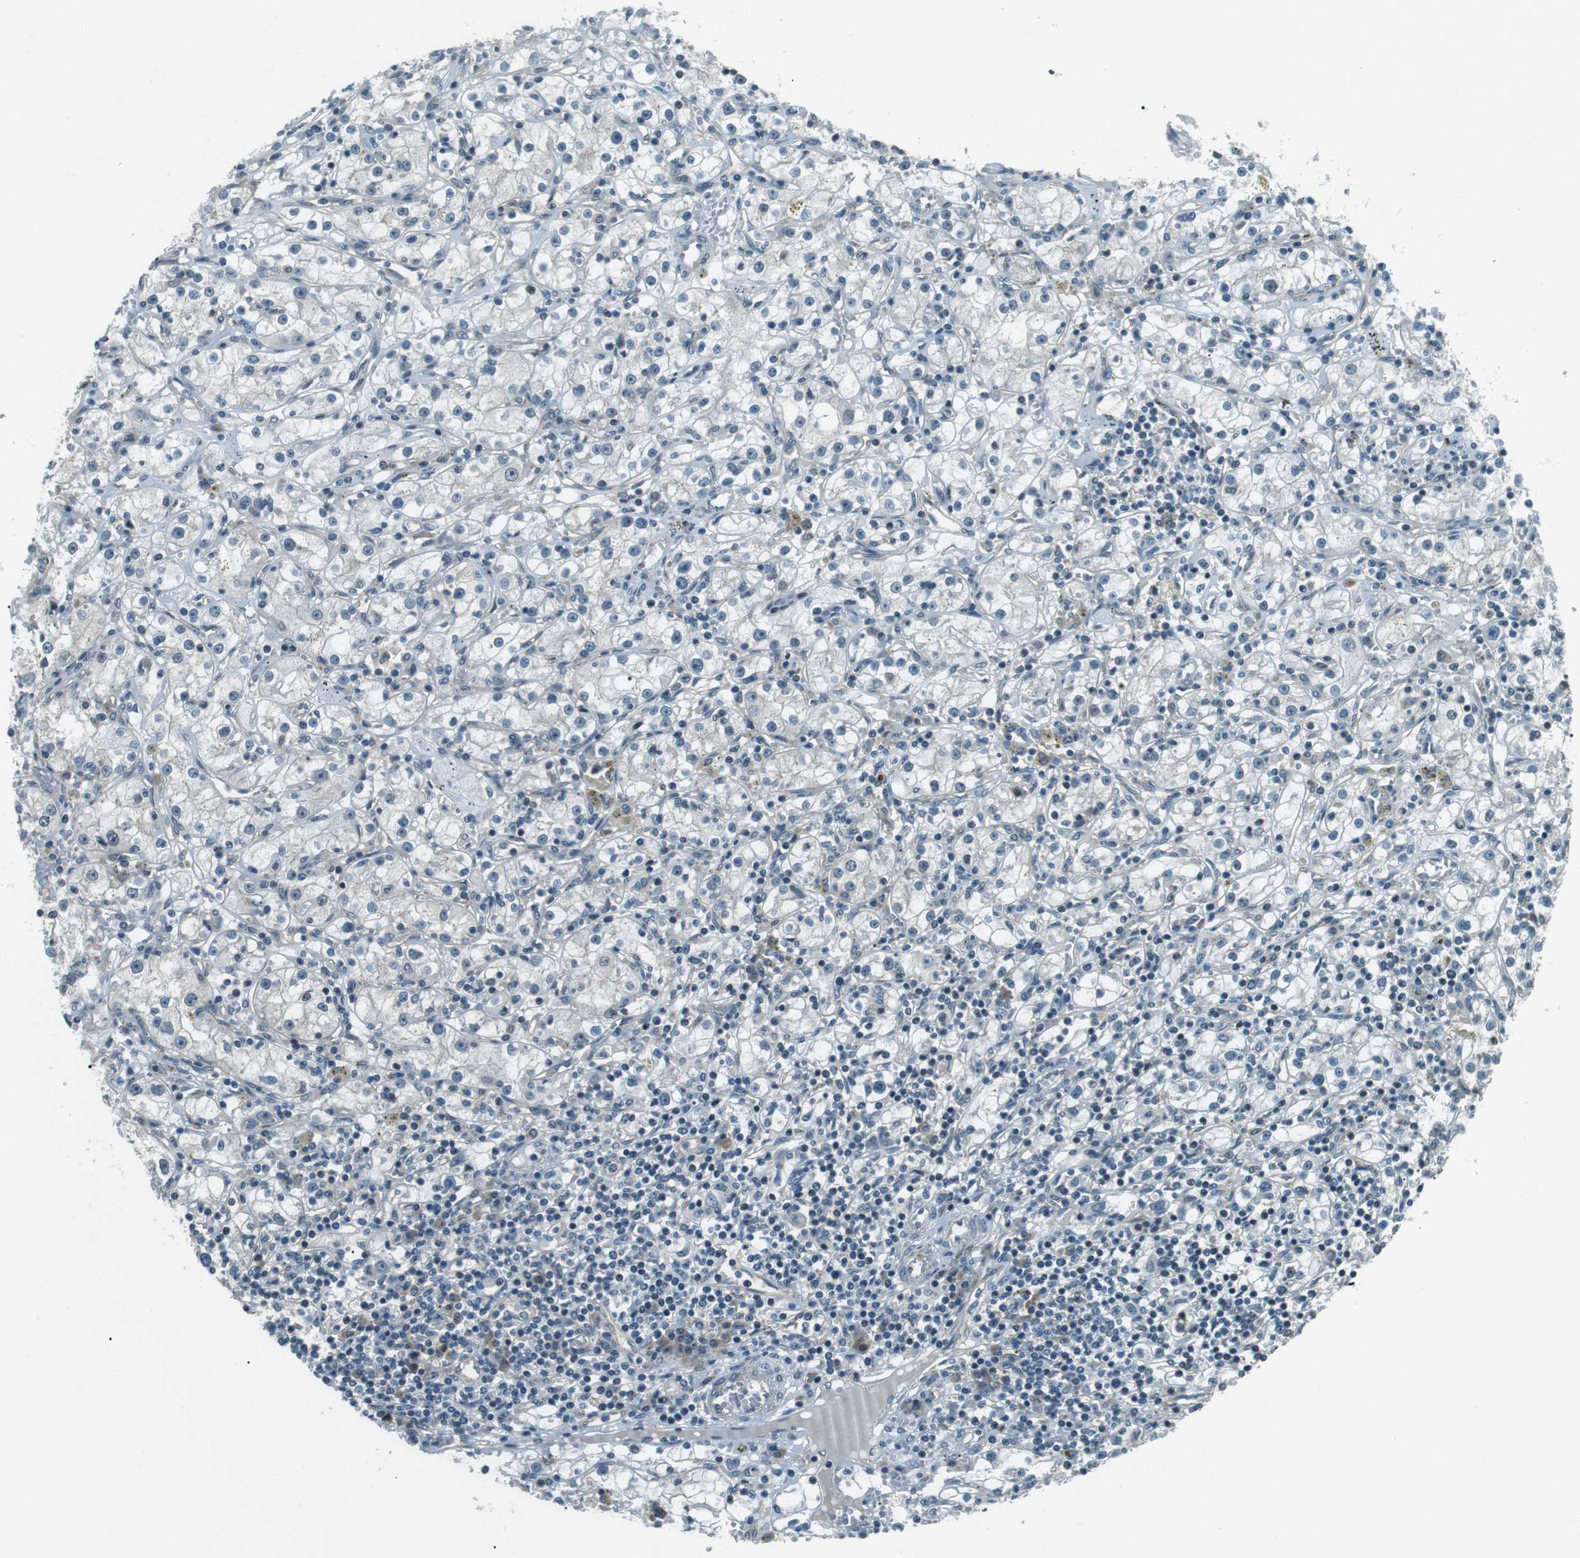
{"staining": {"intensity": "negative", "quantity": "none", "location": "none"}, "tissue": "renal cancer", "cell_type": "Tumor cells", "image_type": "cancer", "snomed": [{"axis": "morphology", "description": "Adenocarcinoma, NOS"}, {"axis": "topography", "description": "Kidney"}], "caption": "Photomicrograph shows no protein staining in tumor cells of renal cancer tissue.", "gene": "TMEM74", "patient": {"sex": "male", "age": 56}}